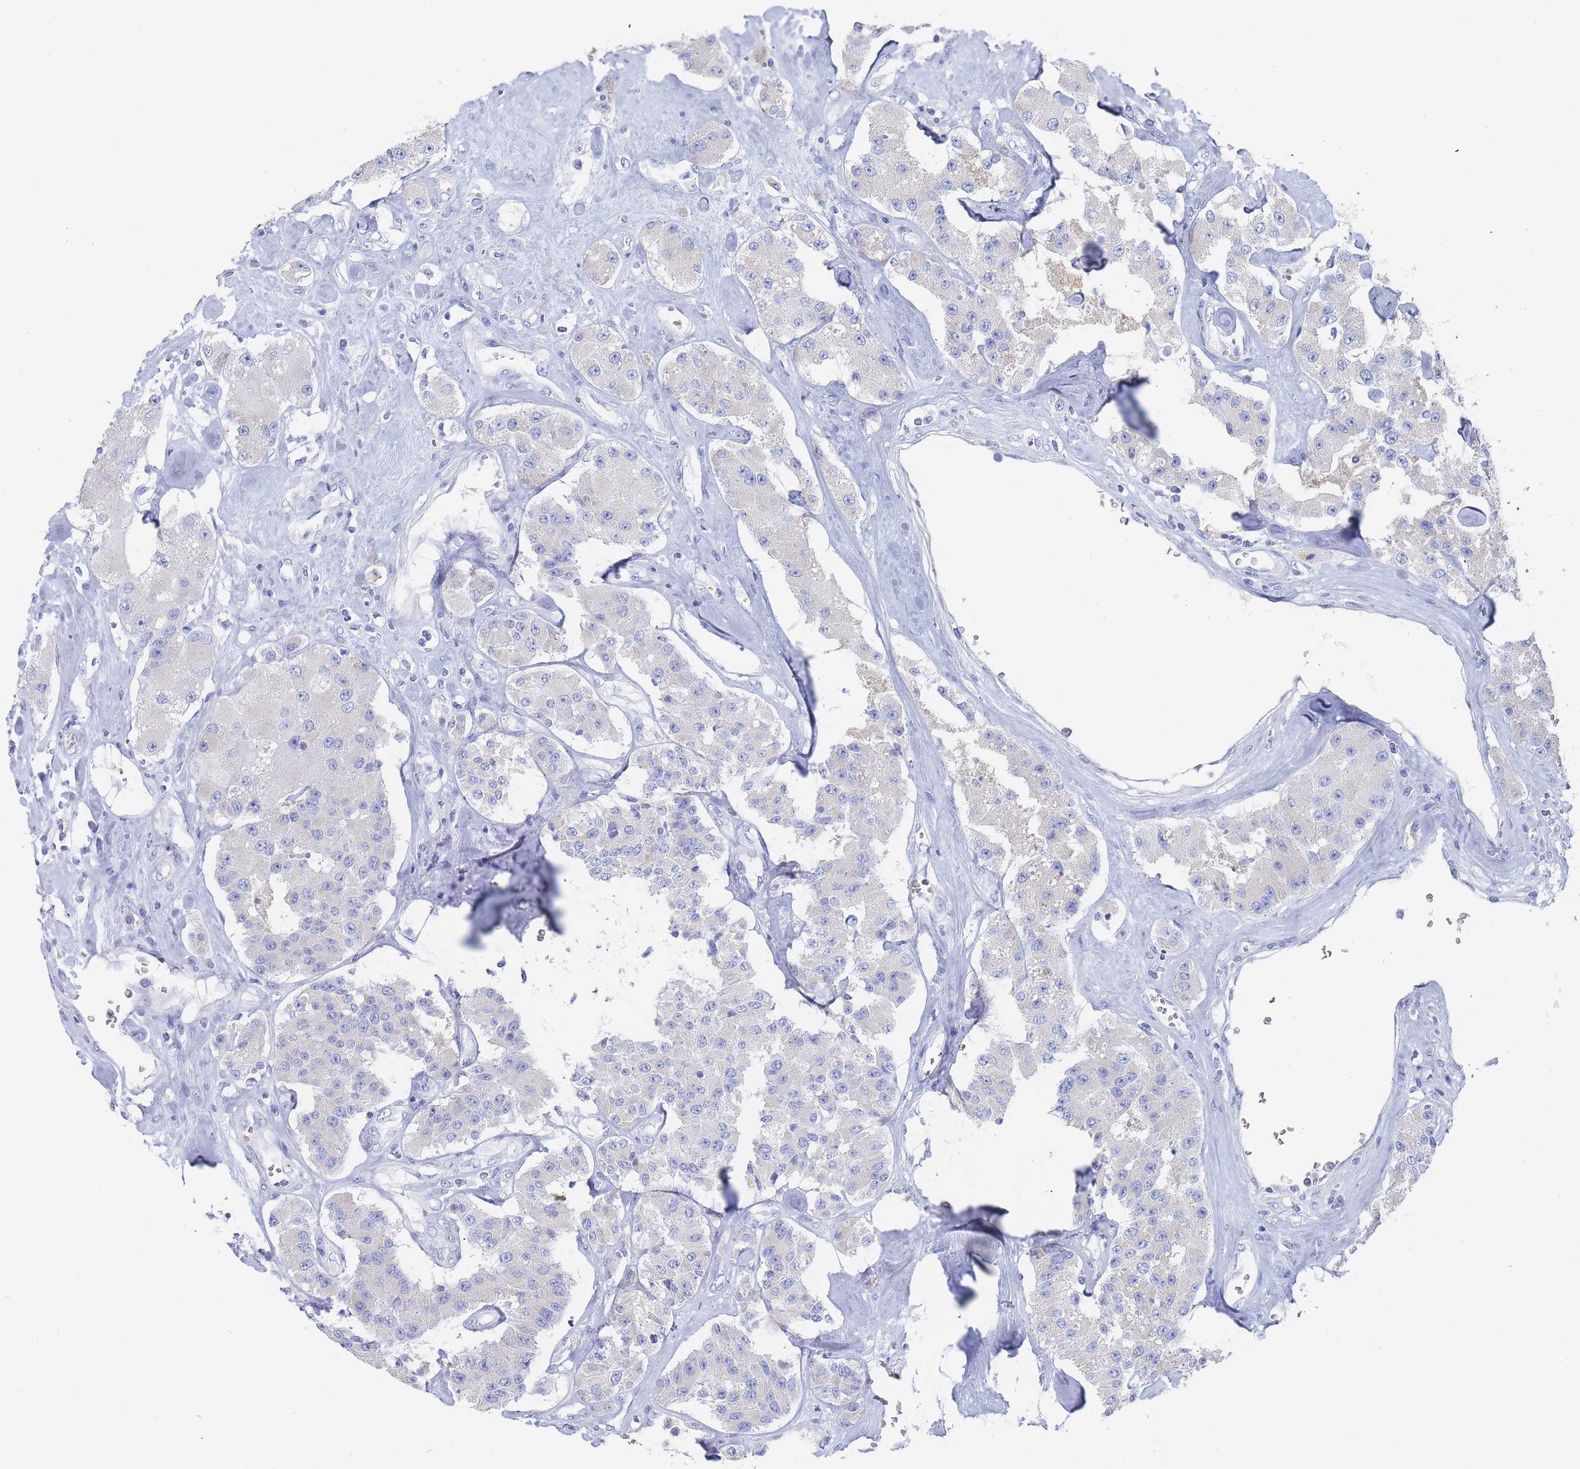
{"staining": {"intensity": "negative", "quantity": "none", "location": "none"}, "tissue": "carcinoid", "cell_type": "Tumor cells", "image_type": "cancer", "snomed": [{"axis": "morphology", "description": "Carcinoid, malignant, NOS"}, {"axis": "topography", "description": "Pancreas"}], "caption": "This micrograph is of malignant carcinoid stained with immunohistochemistry (IHC) to label a protein in brown with the nuclei are counter-stained blue. There is no staining in tumor cells.", "gene": "SLC25A35", "patient": {"sex": "male", "age": 41}}